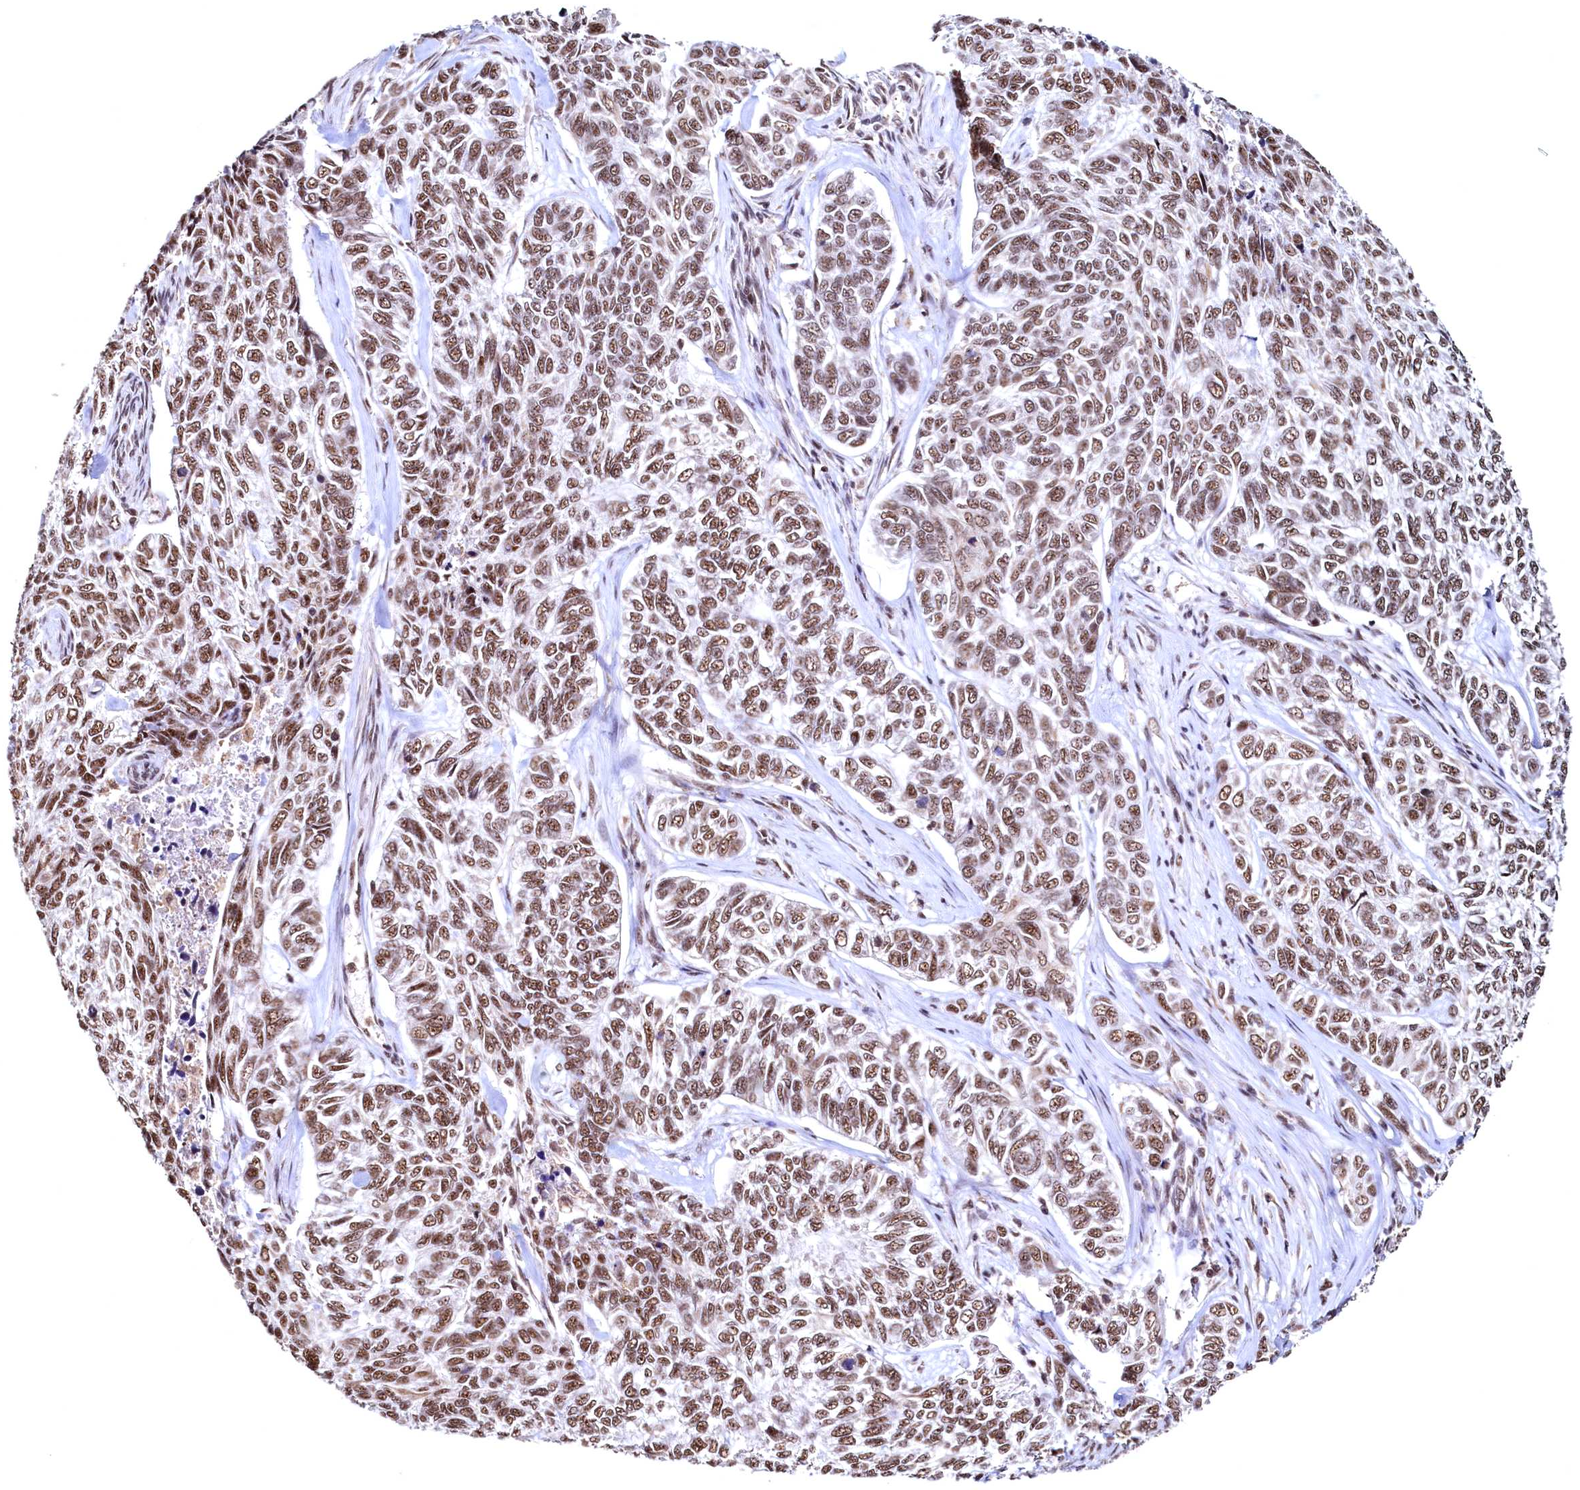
{"staining": {"intensity": "moderate", "quantity": ">75%", "location": "nuclear"}, "tissue": "skin cancer", "cell_type": "Tumor cells", "image_type": "cancer", "snomed": [{"axis": "morphology", "description": "Basal cell carcinoma"}, {"axis": "topography", "description": "Skin"}], "caption": "A histopathology image showing moderate nuclear staining in about >75% of tumor cells in skin cancer, as visualized by brown immunohistochemical staining.", "gene": "RSRC2", "patient": {"sex": "female", "age": 65}}